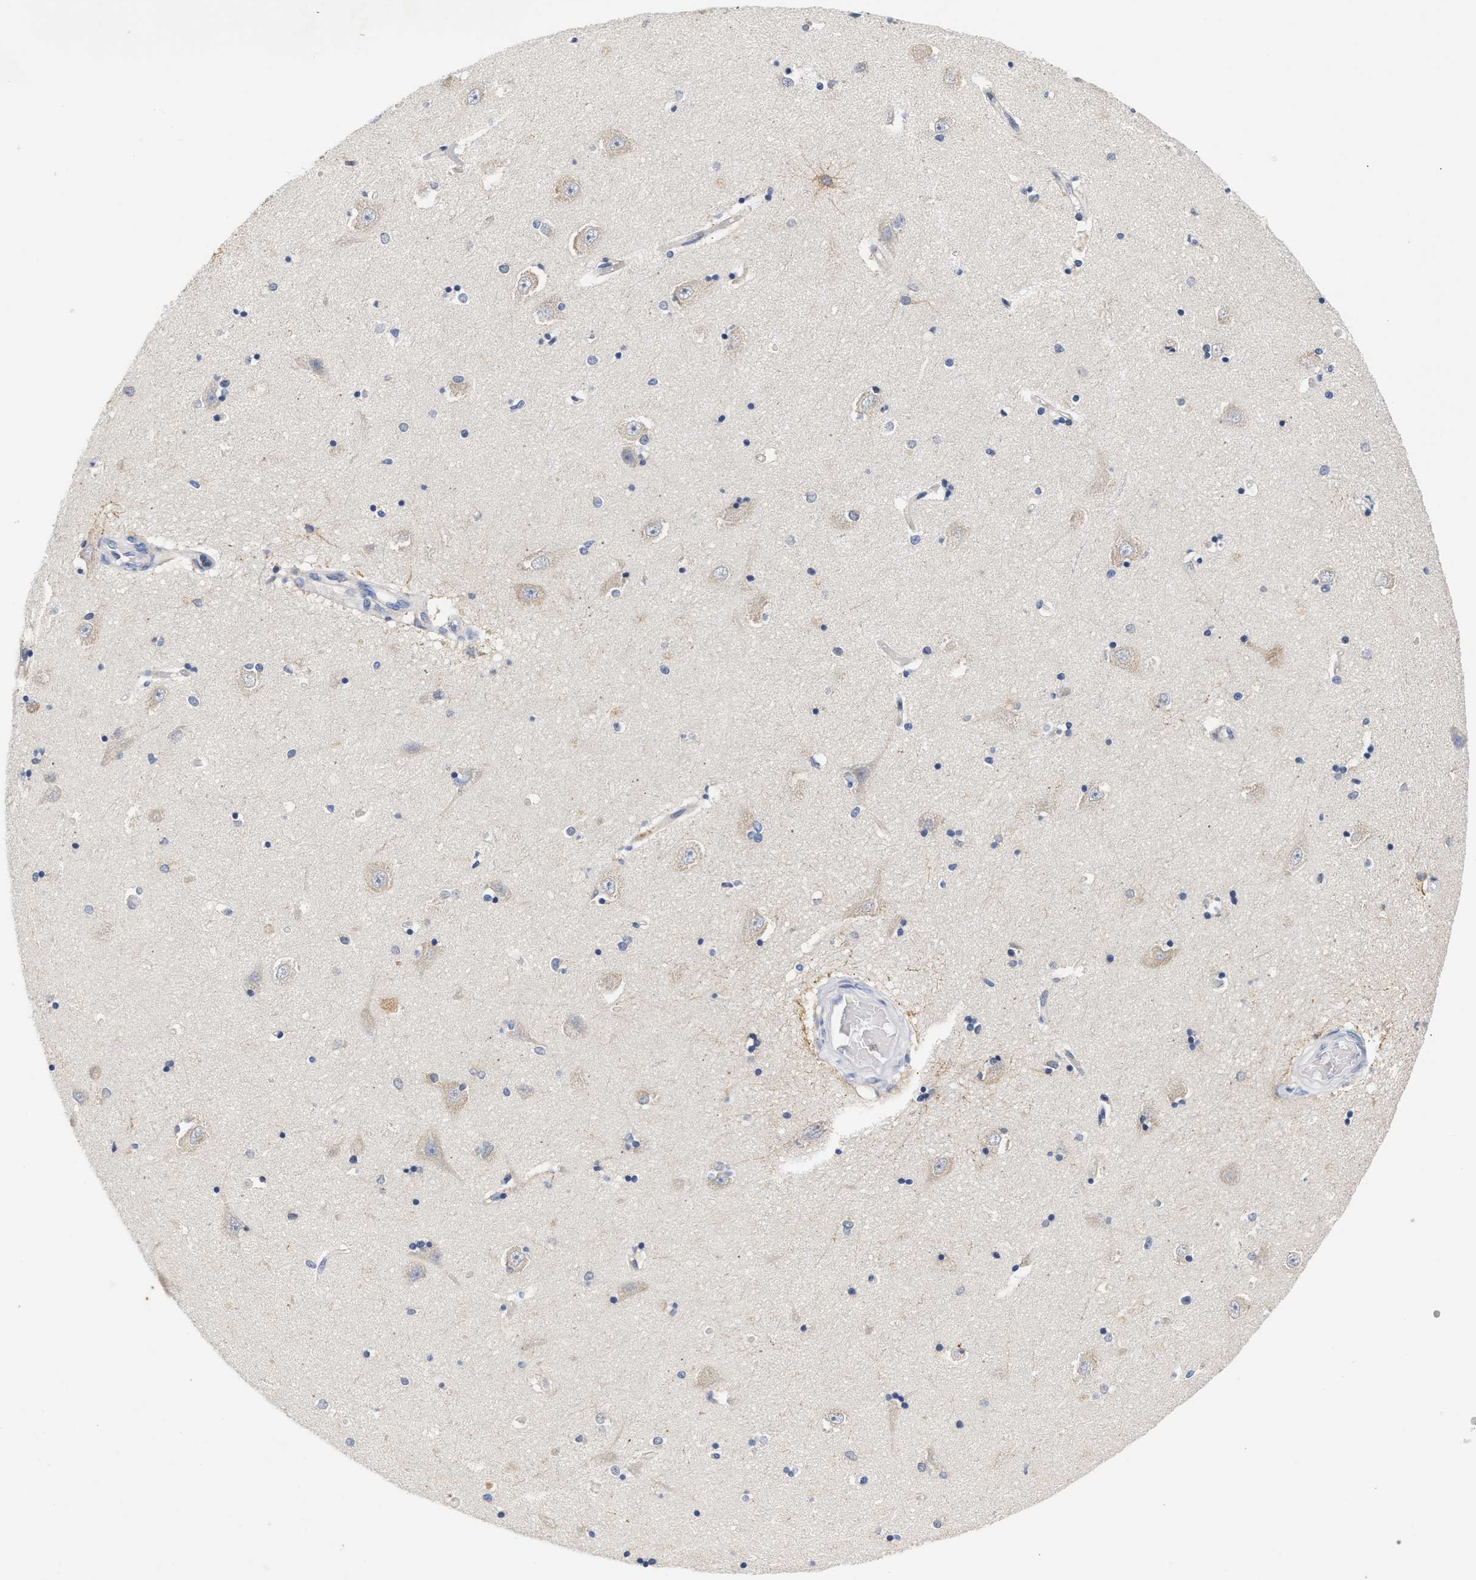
{"staining": {"intensity": "negative", "quantity": "none", "location": "none"}, "tissue": "hippocampus", "cell_type": "Glial cells", "image_type": "normal", "snomed": [{"axis": "morphology", "description": "Normal tissue, NOS"}, {"axis": "topography", "description": "Hippocampus"}], "caption": "This is a micrograph of immunohistochemistry (IHC) staining of unremarkable hippocampus, which shows no expression in glial cells.", "gene": "TRIM50", "patient": {"sex": "male", "age": 45}}